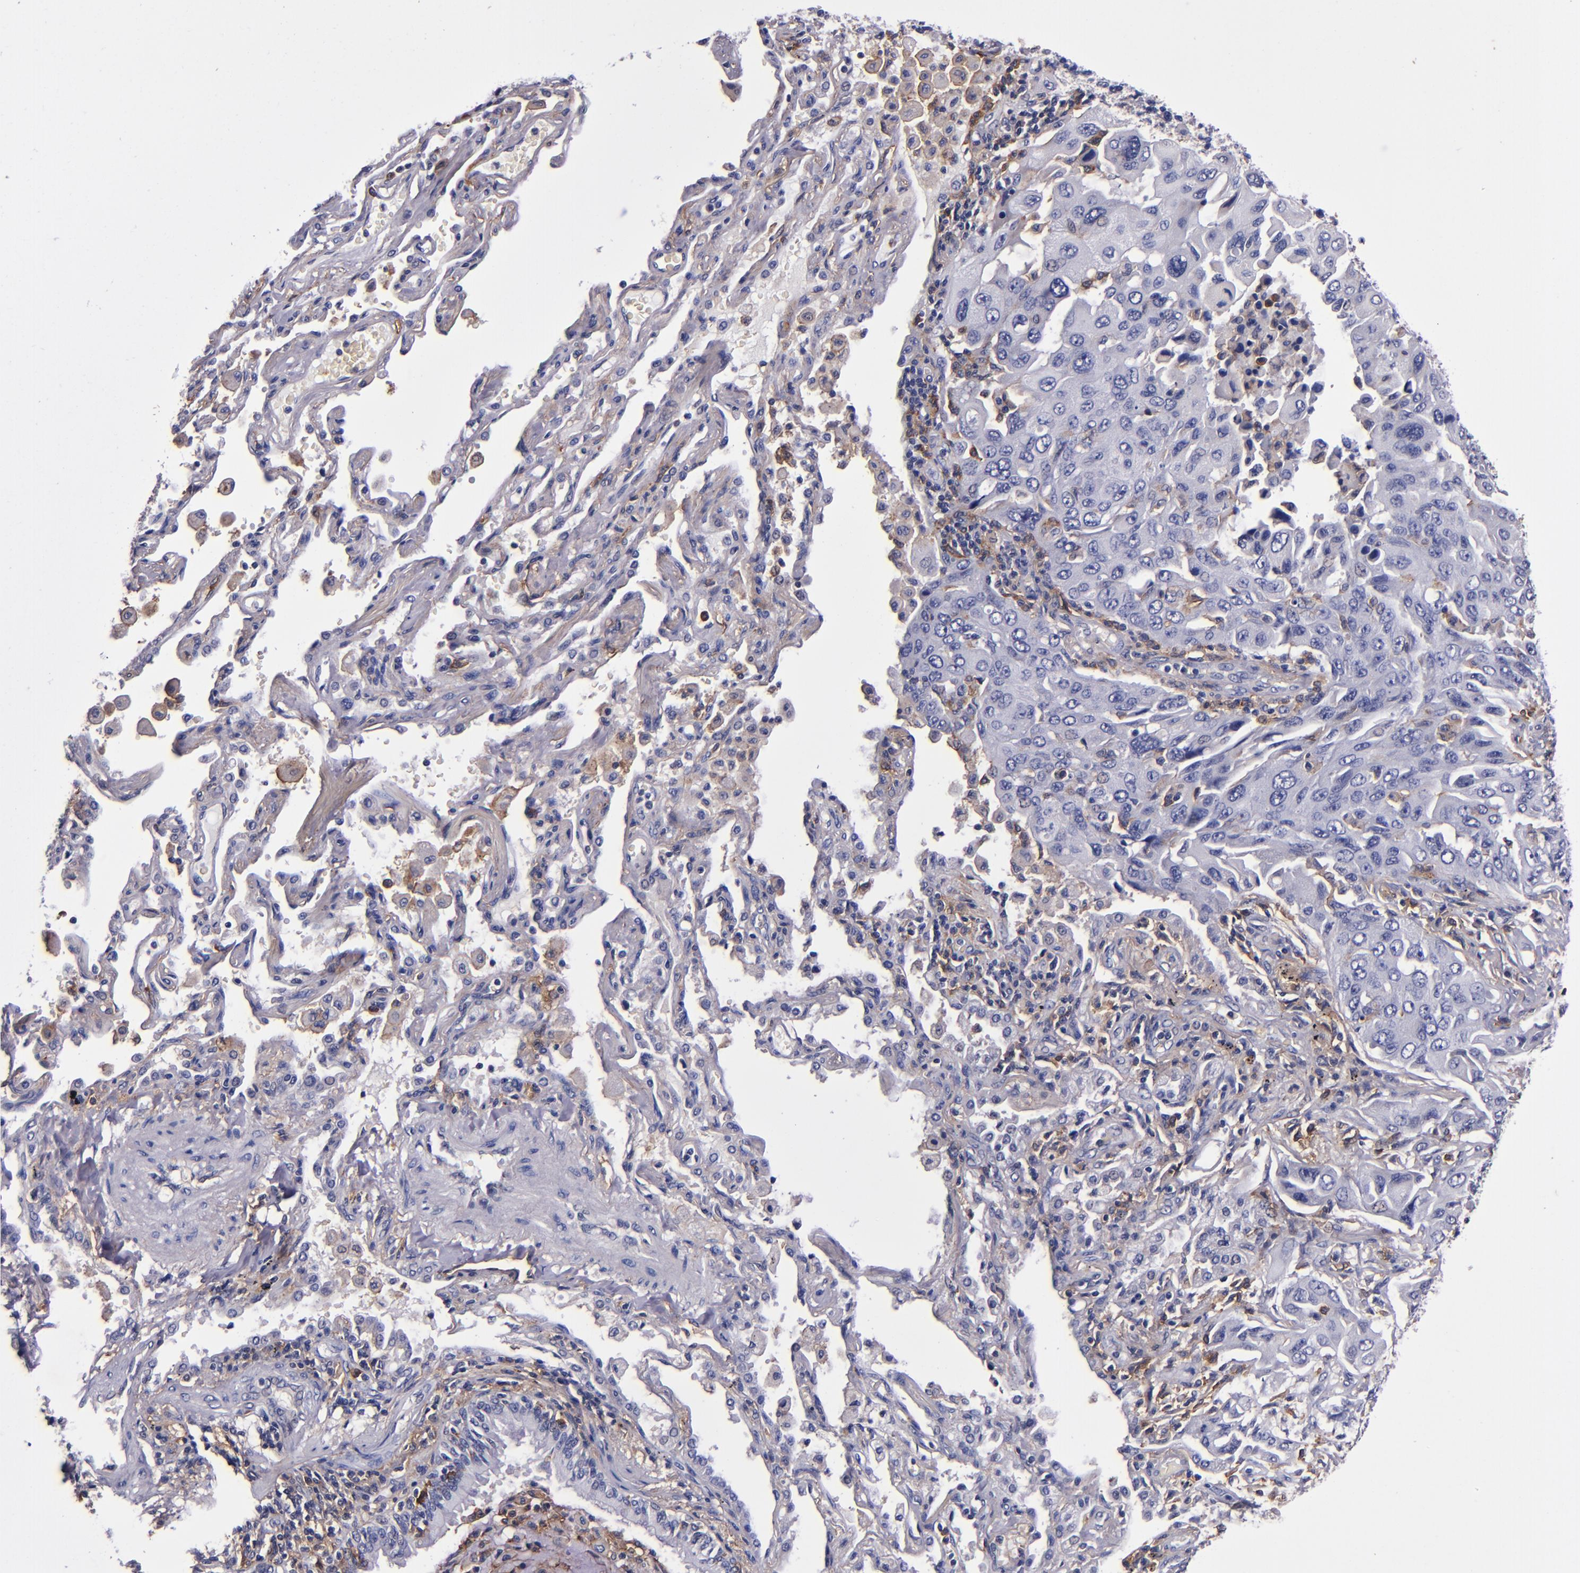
{"staining": {"intensity": "negative", "quantity": "none", "location": "none"}, "tissue": "lung cancer", "cell_type": "Tumor cells", "image_type": "cancer", "snomed": [{"axis": "morphology", "description": "Adenocarcinoma, NOS"}, {"axis": "topography", "description": "Lung"}], "caption": "Immunohistochemistry photomicrograph of neoplastic tissue: lung adenocarcinoma stained with DAB (3,3'-diaminobenzidine) shows no significant protein expression in tumor cells.", "gene": "SIRPA", "patient": {"sex": "female", "age": 65}}